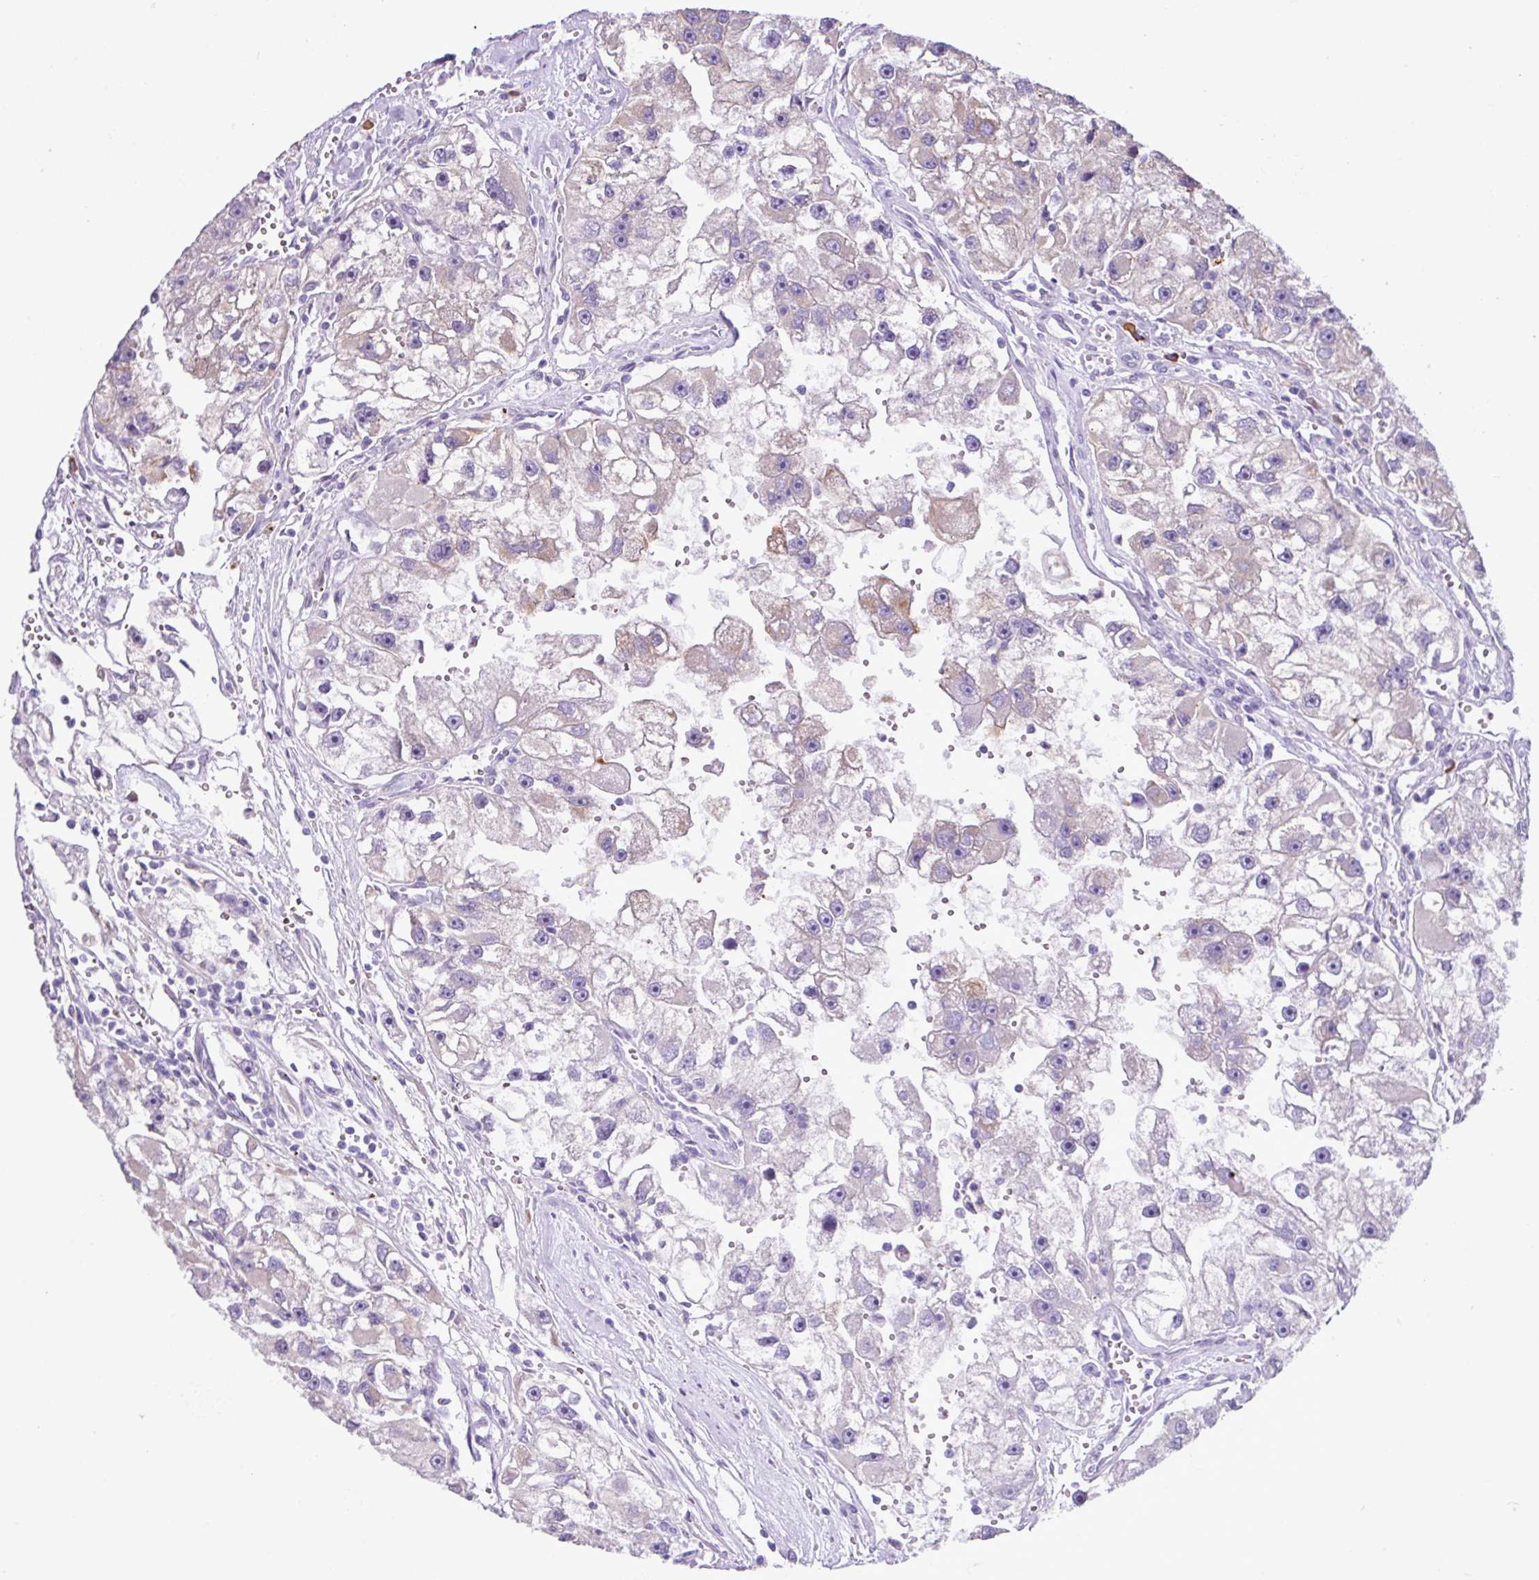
{"staining": {"intensity": "moderate", "quantity": "<25%", "location": "cytoplasmic/membranous"}, "tissue": "renal cancer", "cell_type": "Tumor cells", "image_type": "cancer", "snomed": [{"axis": "morphology", "description": "Adenocarcinoma, NOS"}, {"axis": "topography", "description": "Kidney"}], "caption": "The image displays a brown stain indicating the presence of a protein in the cytoplasmic/membranous of tumor cells in adenocarcinoma (renal). (IHC, brightfield microscopy, high magnification).", "gene": "RGS21", "patient": {"sex": "male", "age": 63}}